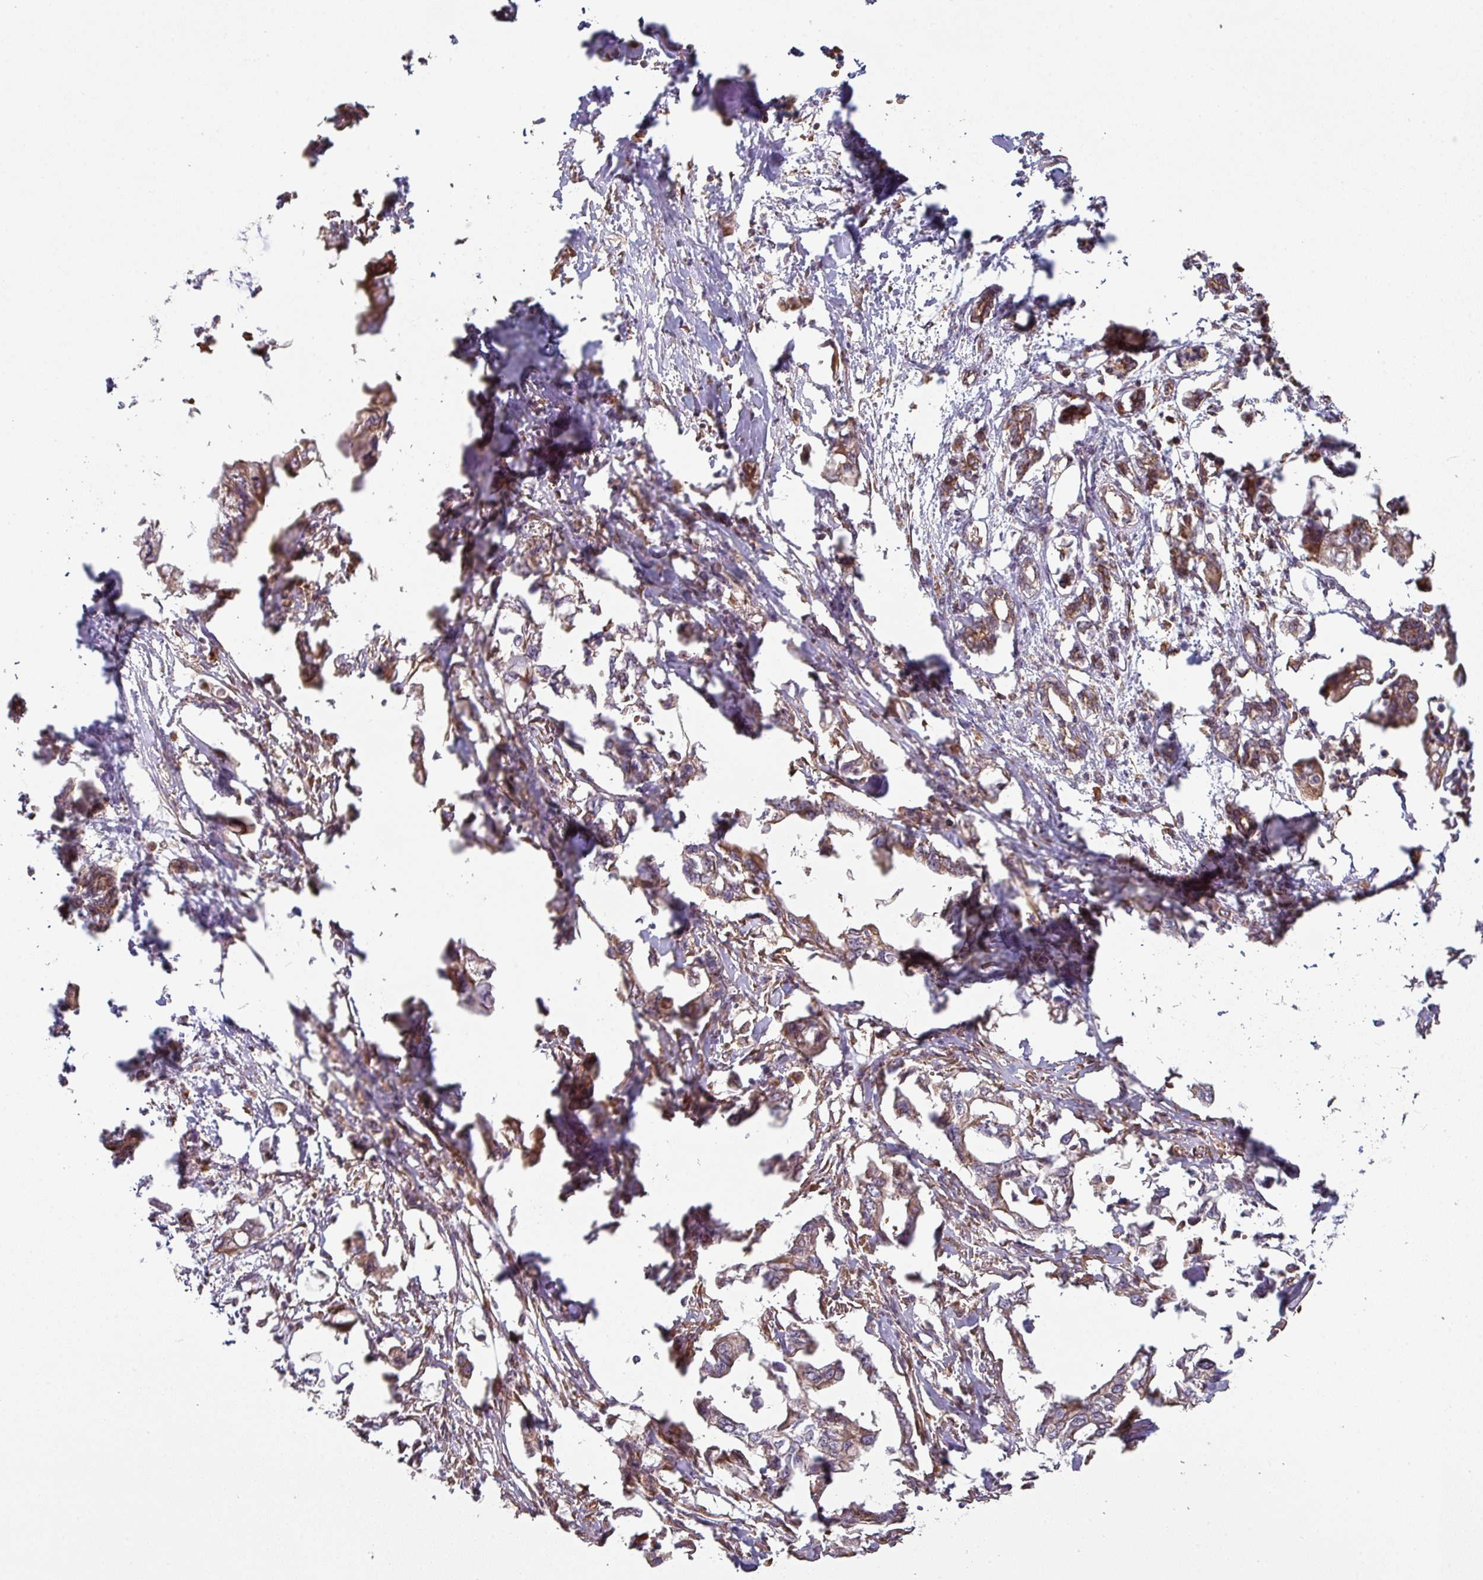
{"staining": {"intensity": "moderate", "quantity": ">75%", "location": "cytoplasmic/membranous"}, "tissue": "pancreatic cancer", "cell_type": "Tumor cells", "image_type": "cancer", "snomed": [{"axis": "morphology", "description": "Adenocarcinoma, NOS"}, {"axis": "topography", "description": "Pancreas"}], "caption": "An IHC photomicrograph of neoplastic tissue is shown. Protein staining in brown labels moderate cytoplasmic/membranous positivity in pancreatic adenocarcinoma within tumor cells. Nuclei are stained in blue.", "gene": "SIK1", "patient": {"sex": "male", "age": 61}}